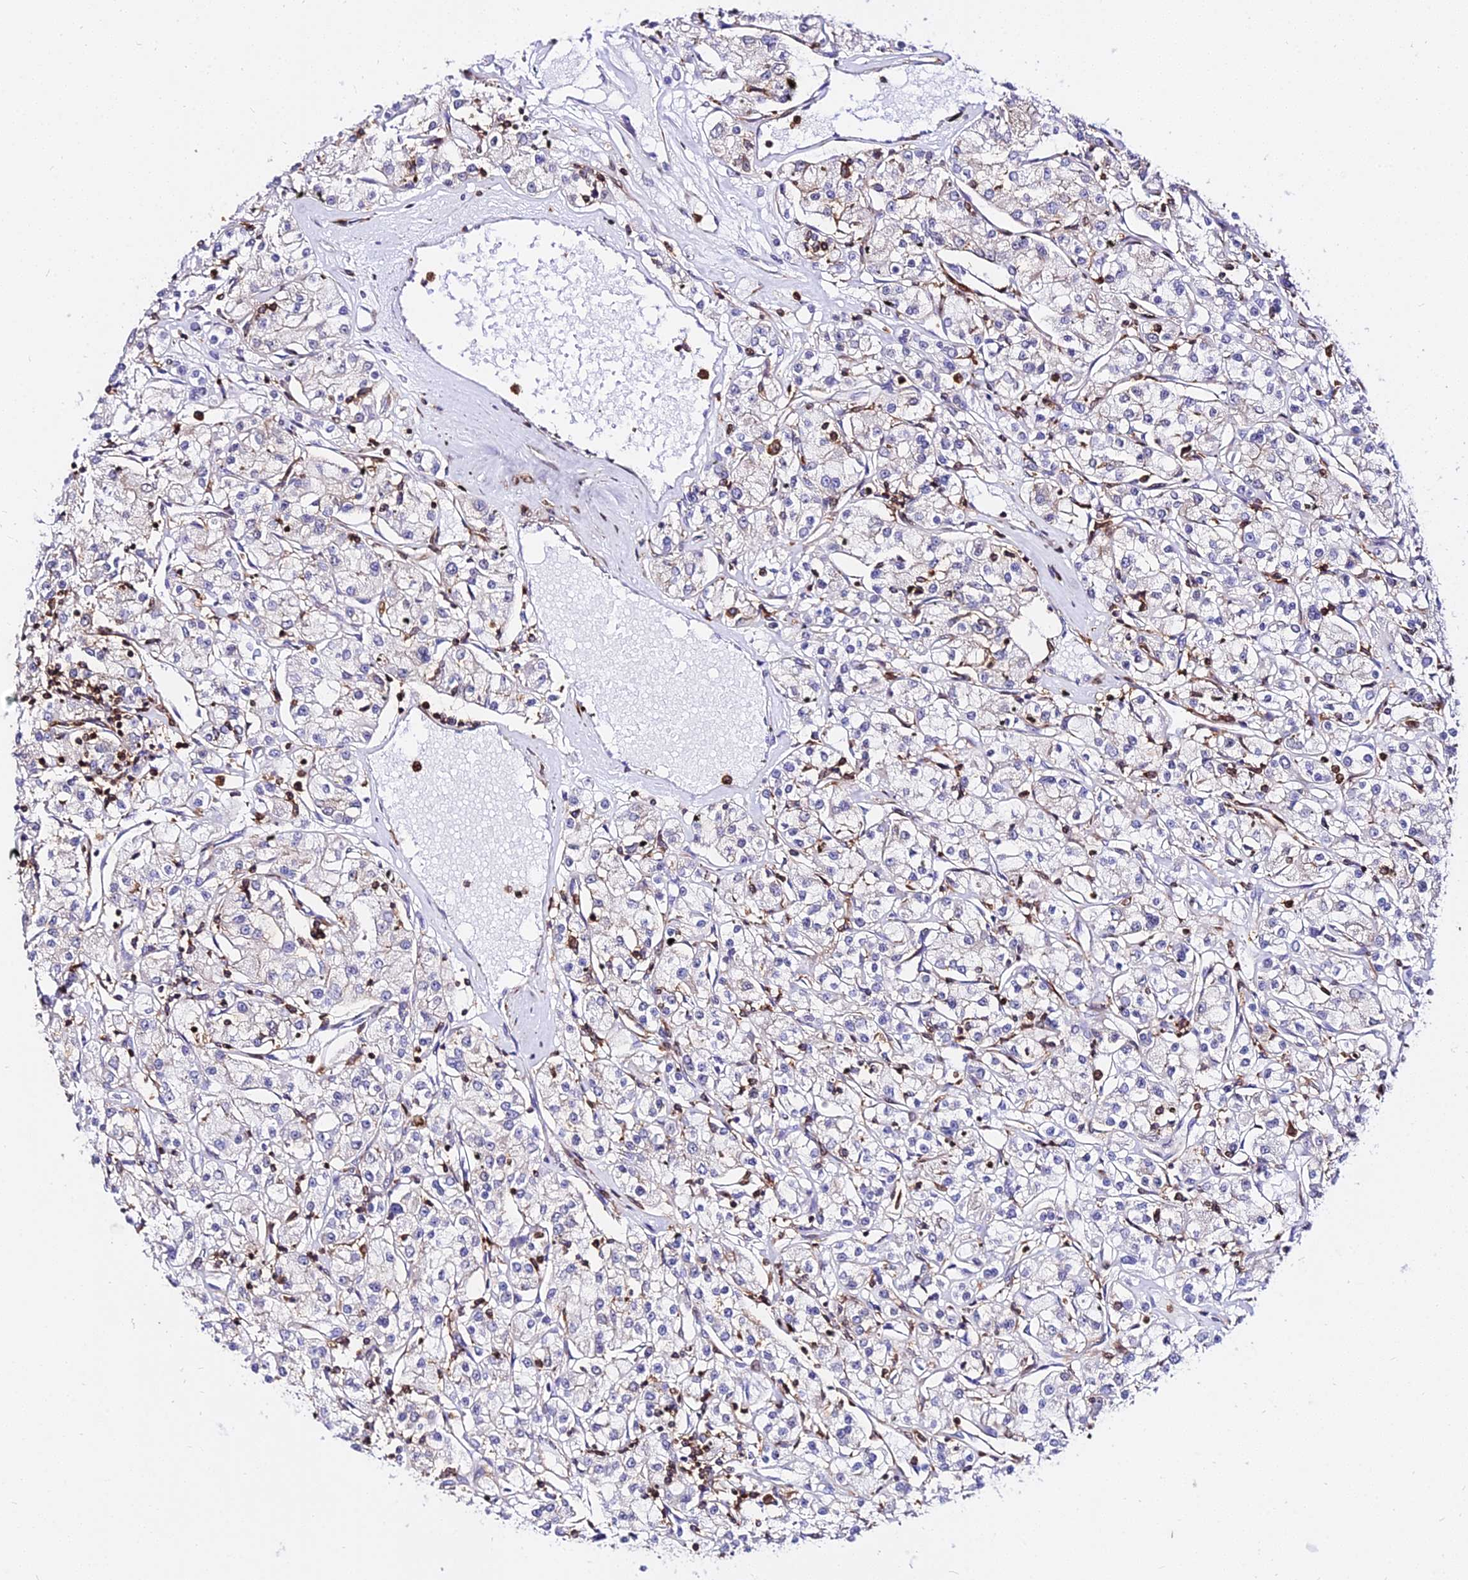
{"staining": {"intensity": "negative", "quantity": "none", "location": "none"}, "tissue": "renal cancer", "cell_type": "Tumor cells", "image_type": "cancer", "snomed": [{"axis": "morphology", "description": "Adenocarcinoma, NOS"}, {"axis": "topography", "description": "Kidney"}], "caption": "A histopathology image of human renal cancer is negative for staining in tumor cells.", "gene": "CSRP1", "patient": {"sex": "female", "age": 59}}